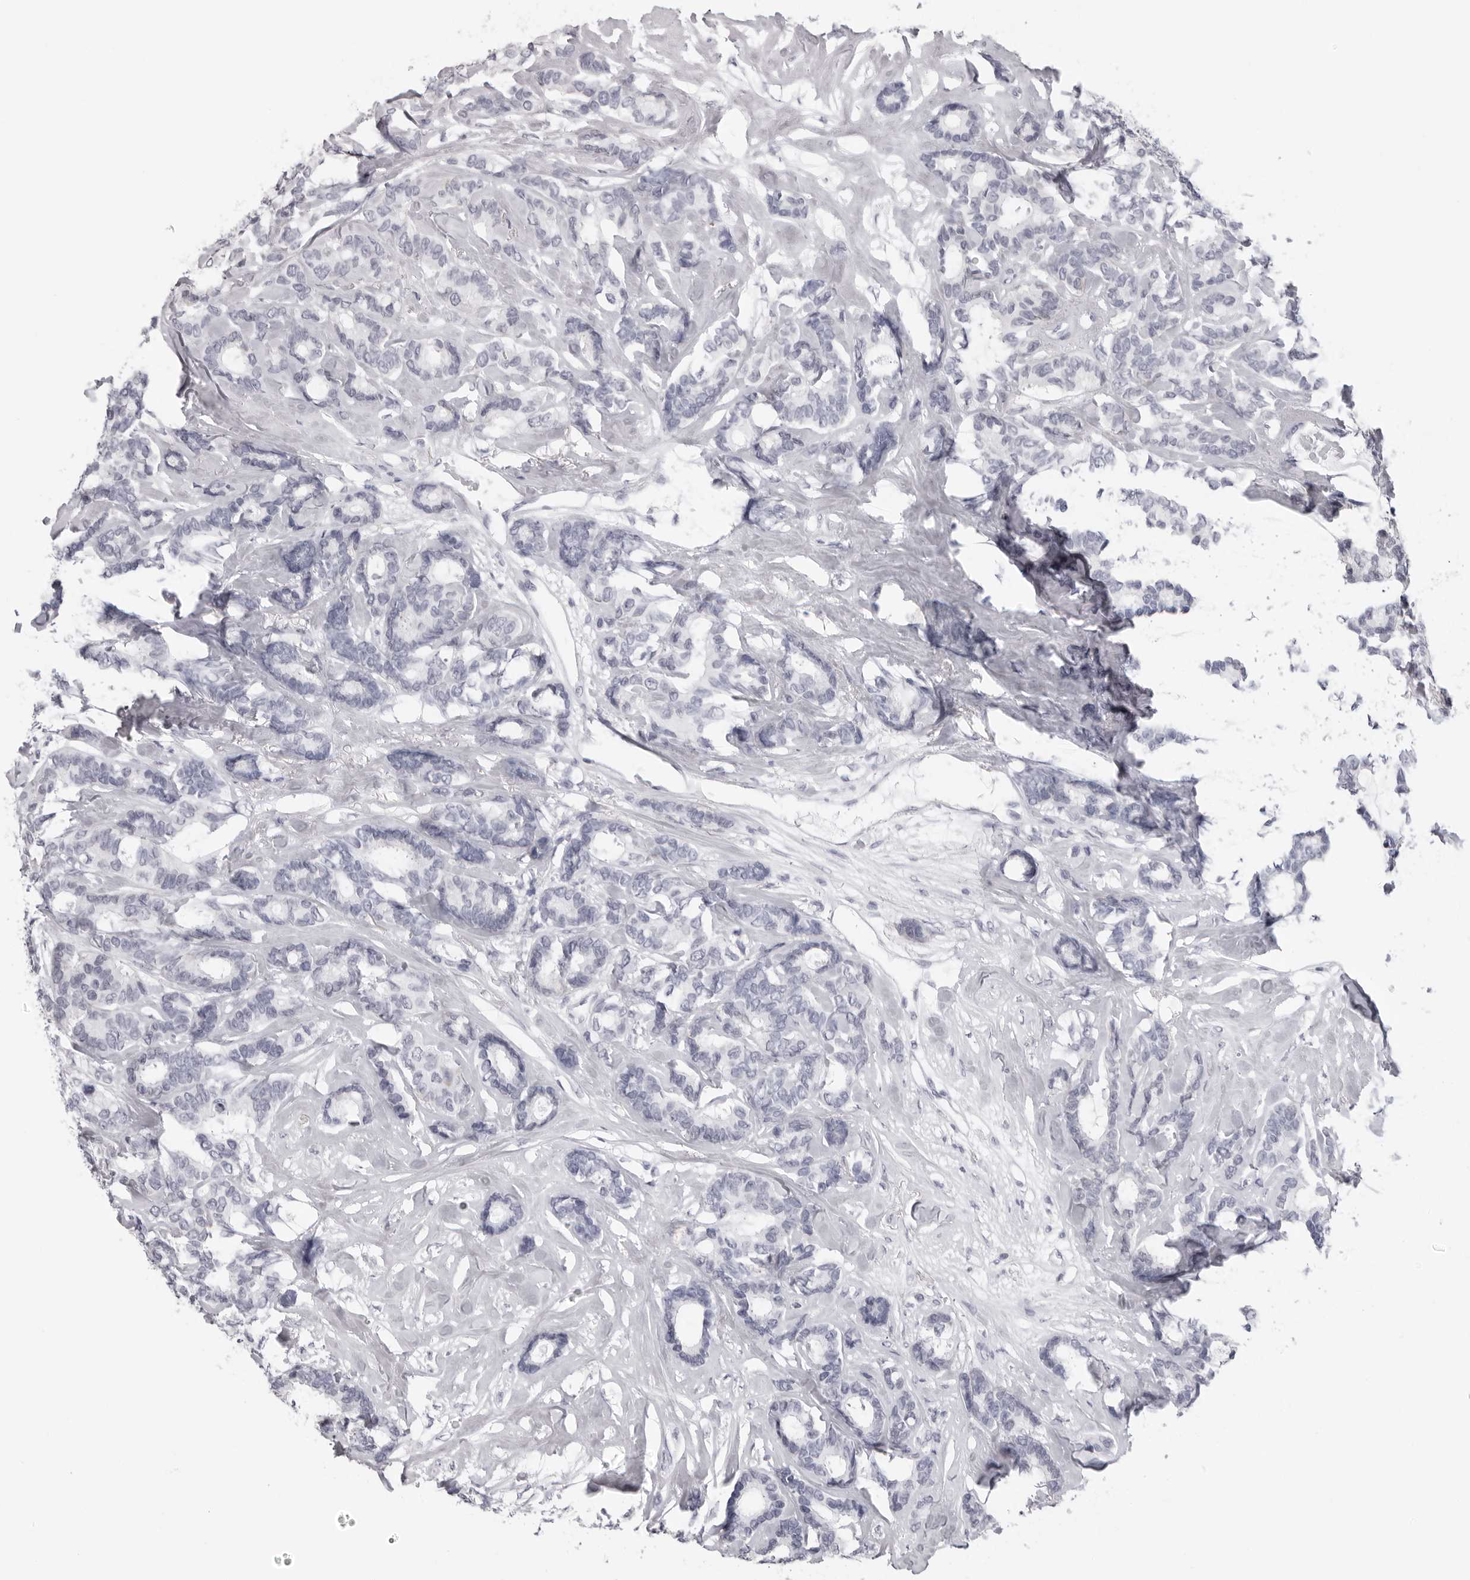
{"staining": {"intensity": "negative", "quantity": "none", "location": "none"}, "tissue": "breast cancer", "cell_type": "Tumor cells", "image_type": "cancer", "snomed": [{"axis": "morphology", "description": "Duct carcinoma"}, {"axis": "topography", "description": "Breast"}], "caption": "Photomicrograph shows no protein expression in tumor cells of intraductal carcinoma (breast) tissue. Brightfield microscopy of IHC stained with DAB (brown) and hematoxylin (blue), captured at high magnification.", "gene": "DNALI1", "patient": {"sex": "female", "age": 87}}